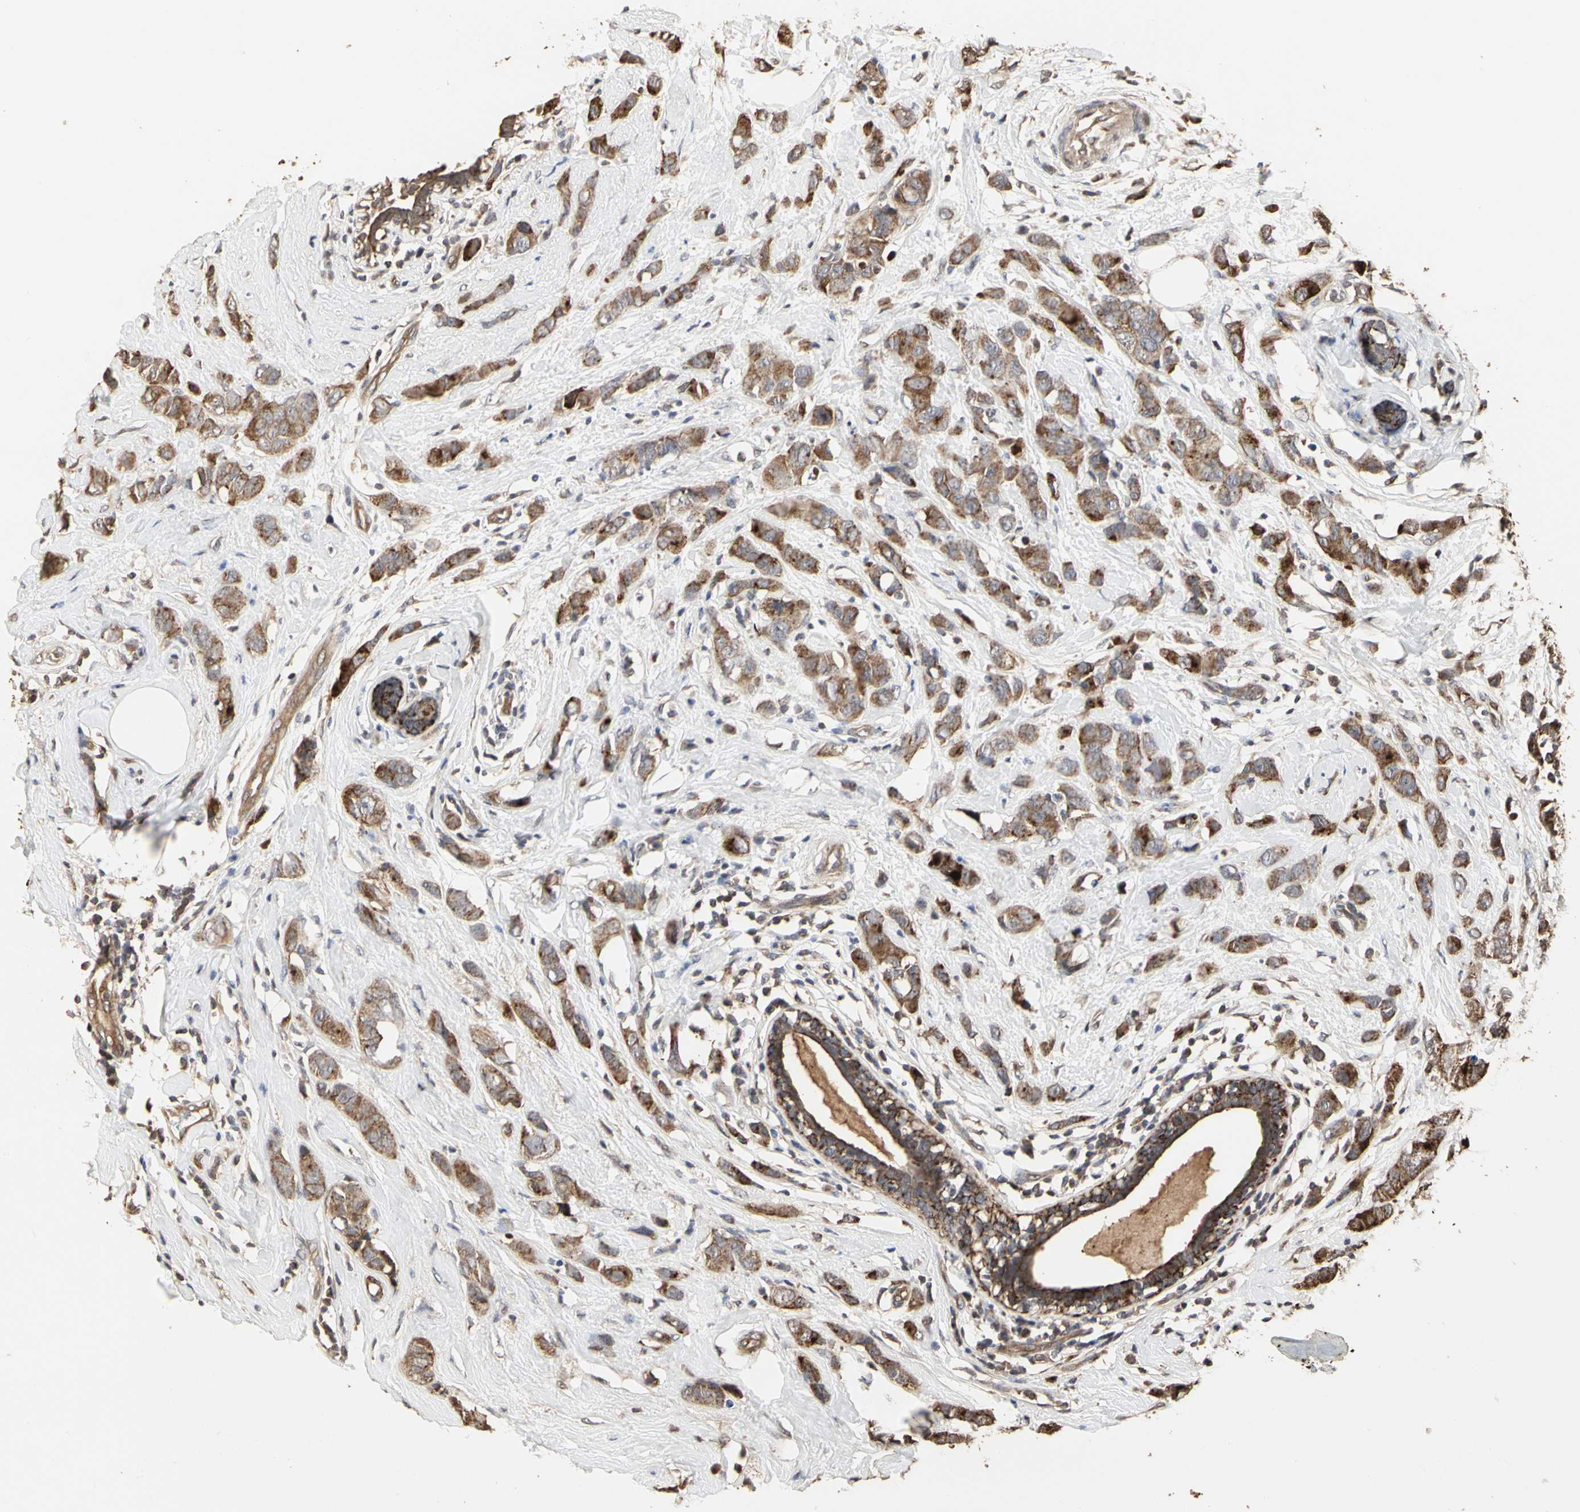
{"staining": {"intensity": "moderate", "quantity": ">75%", "location": "cytoplasmic/membranous"}, "tissue": "breast cancer", "cell_type": "Tumor cells", "image_type": "cancer", "snomed": [{"axis": "morphology", "description": "Normal tissue, NOS"}, {"axis": "morphology", "description": "Duct carcinoma"}, {"axis": "topography", "description": "Breast"}], "caption": "Breast cancer (invasive ductal carcinoma) stained with DAB (3,3'-diaminobenzidine) IHC shows medium levels of moderate cytoplasmic/membranous positivity in about >75% of tumor cells.", "gene": "TAOK1", "patient": {"sex": "female", "age": 50}}